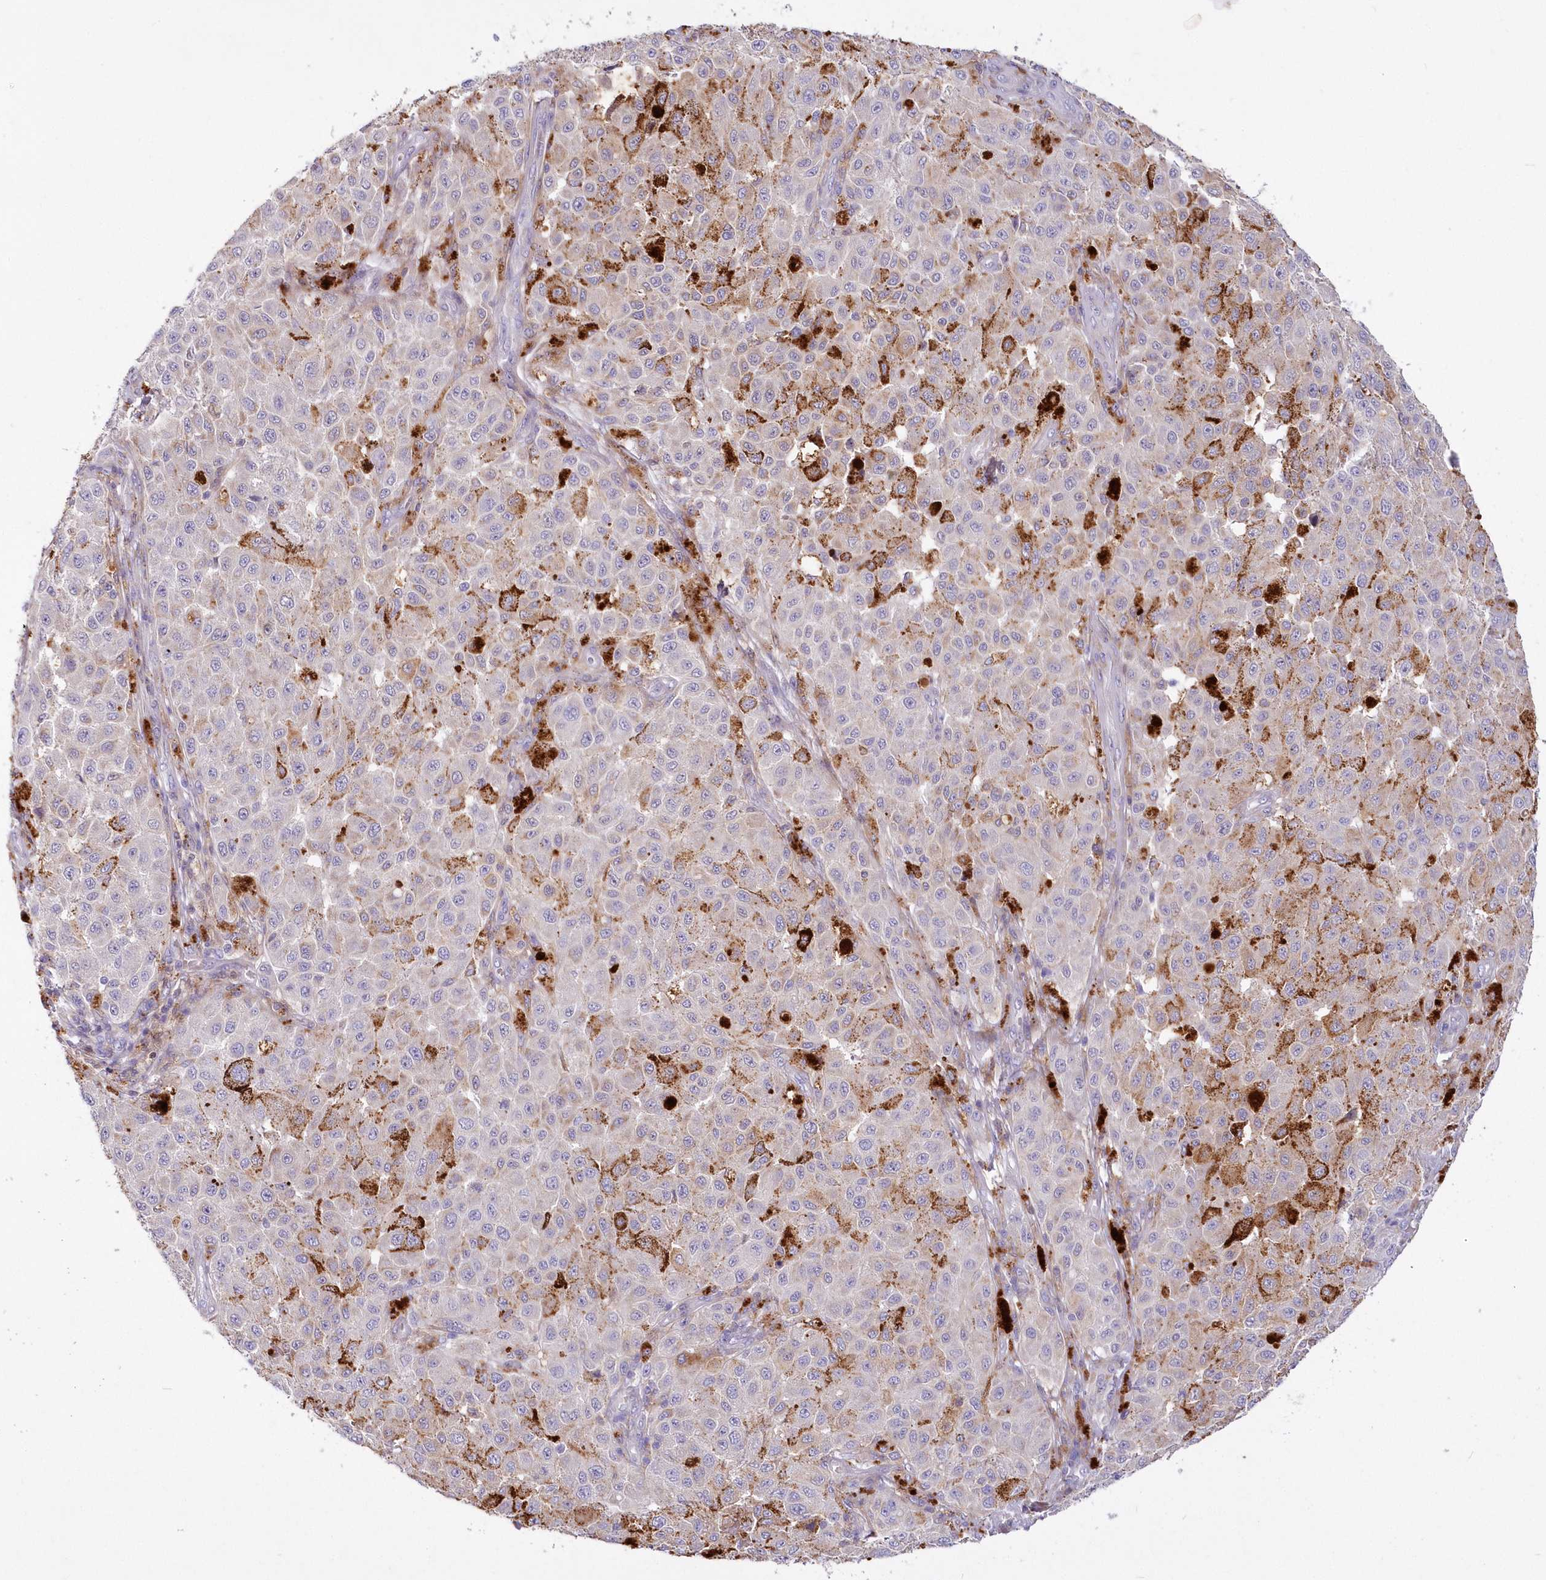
{"staining": {"intensity": "negative", "quantity": "none", "location": "none"}, "tissue": "melanoma", "cell_type": "Tumor cells", "image_type": "cancer", "snomed": [{"axis": "morphology", "description": "Malignant melanoma, NOS"}, {"axis": "topography", "description": "Skin"}], "caption": "This is an IHC photomicrograph of human melanoma. There is no positivity in tumor cells.", "gene": "ARFGEF3", "patient": {"sex": "female", "age": 64}}